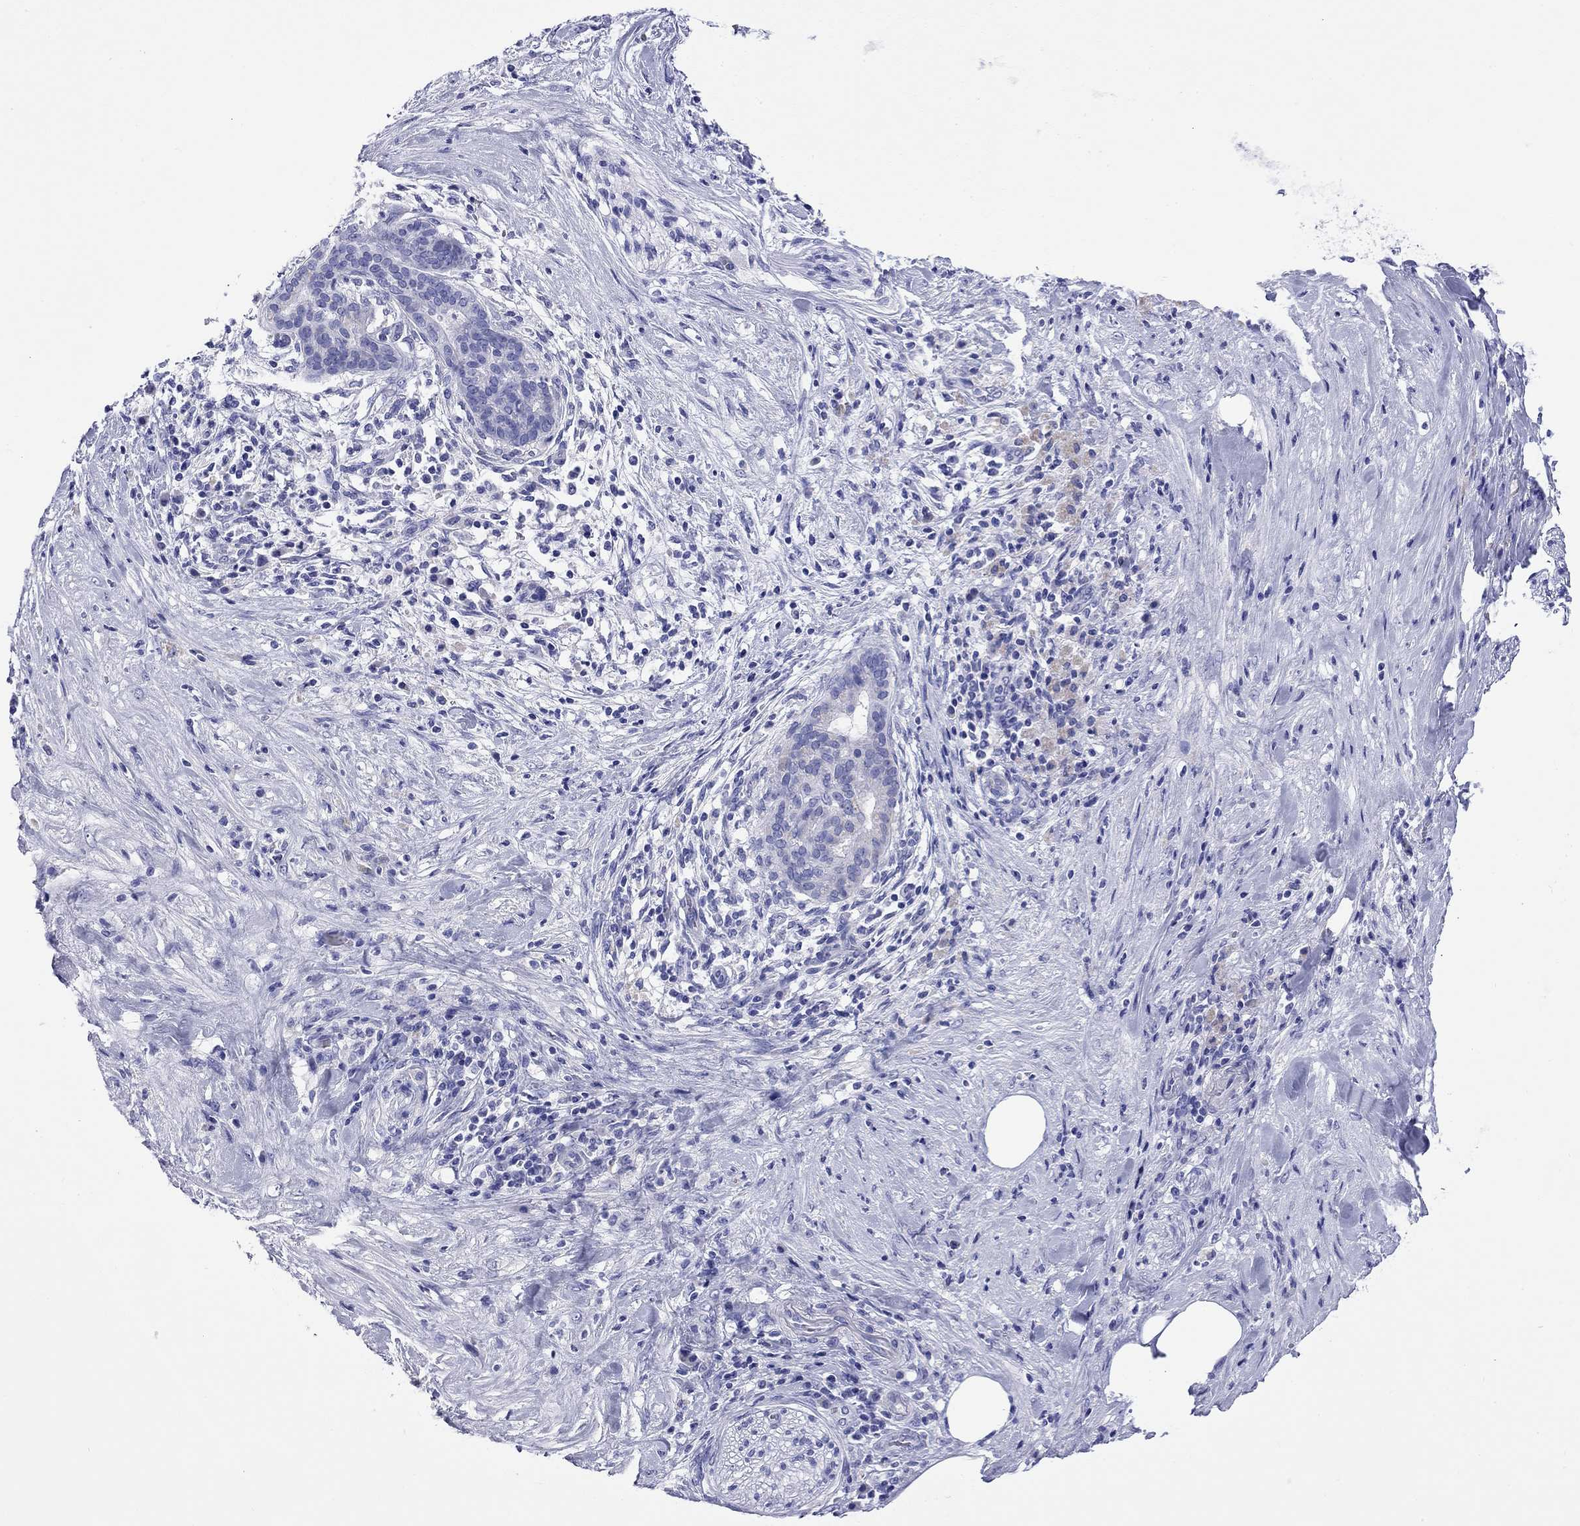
{"staining": {"intensity": "negative", "quantity": "none", "location": "none"}, "tissue": "pancreatic cancer", "cell_type": "Tumor cells", "image_type": "cancer", "snomed": [{"axis": "morphology", "description": "Adenocarcinoma, NOS"}, {"axis": "topography", "description": "Pancreas"}], "caption": "Tumor cells show no significant positivity in adenocarcinoma (pancreatic).", "gene": "FIGLA", "patient": {"sex": "male", "age": 44}}